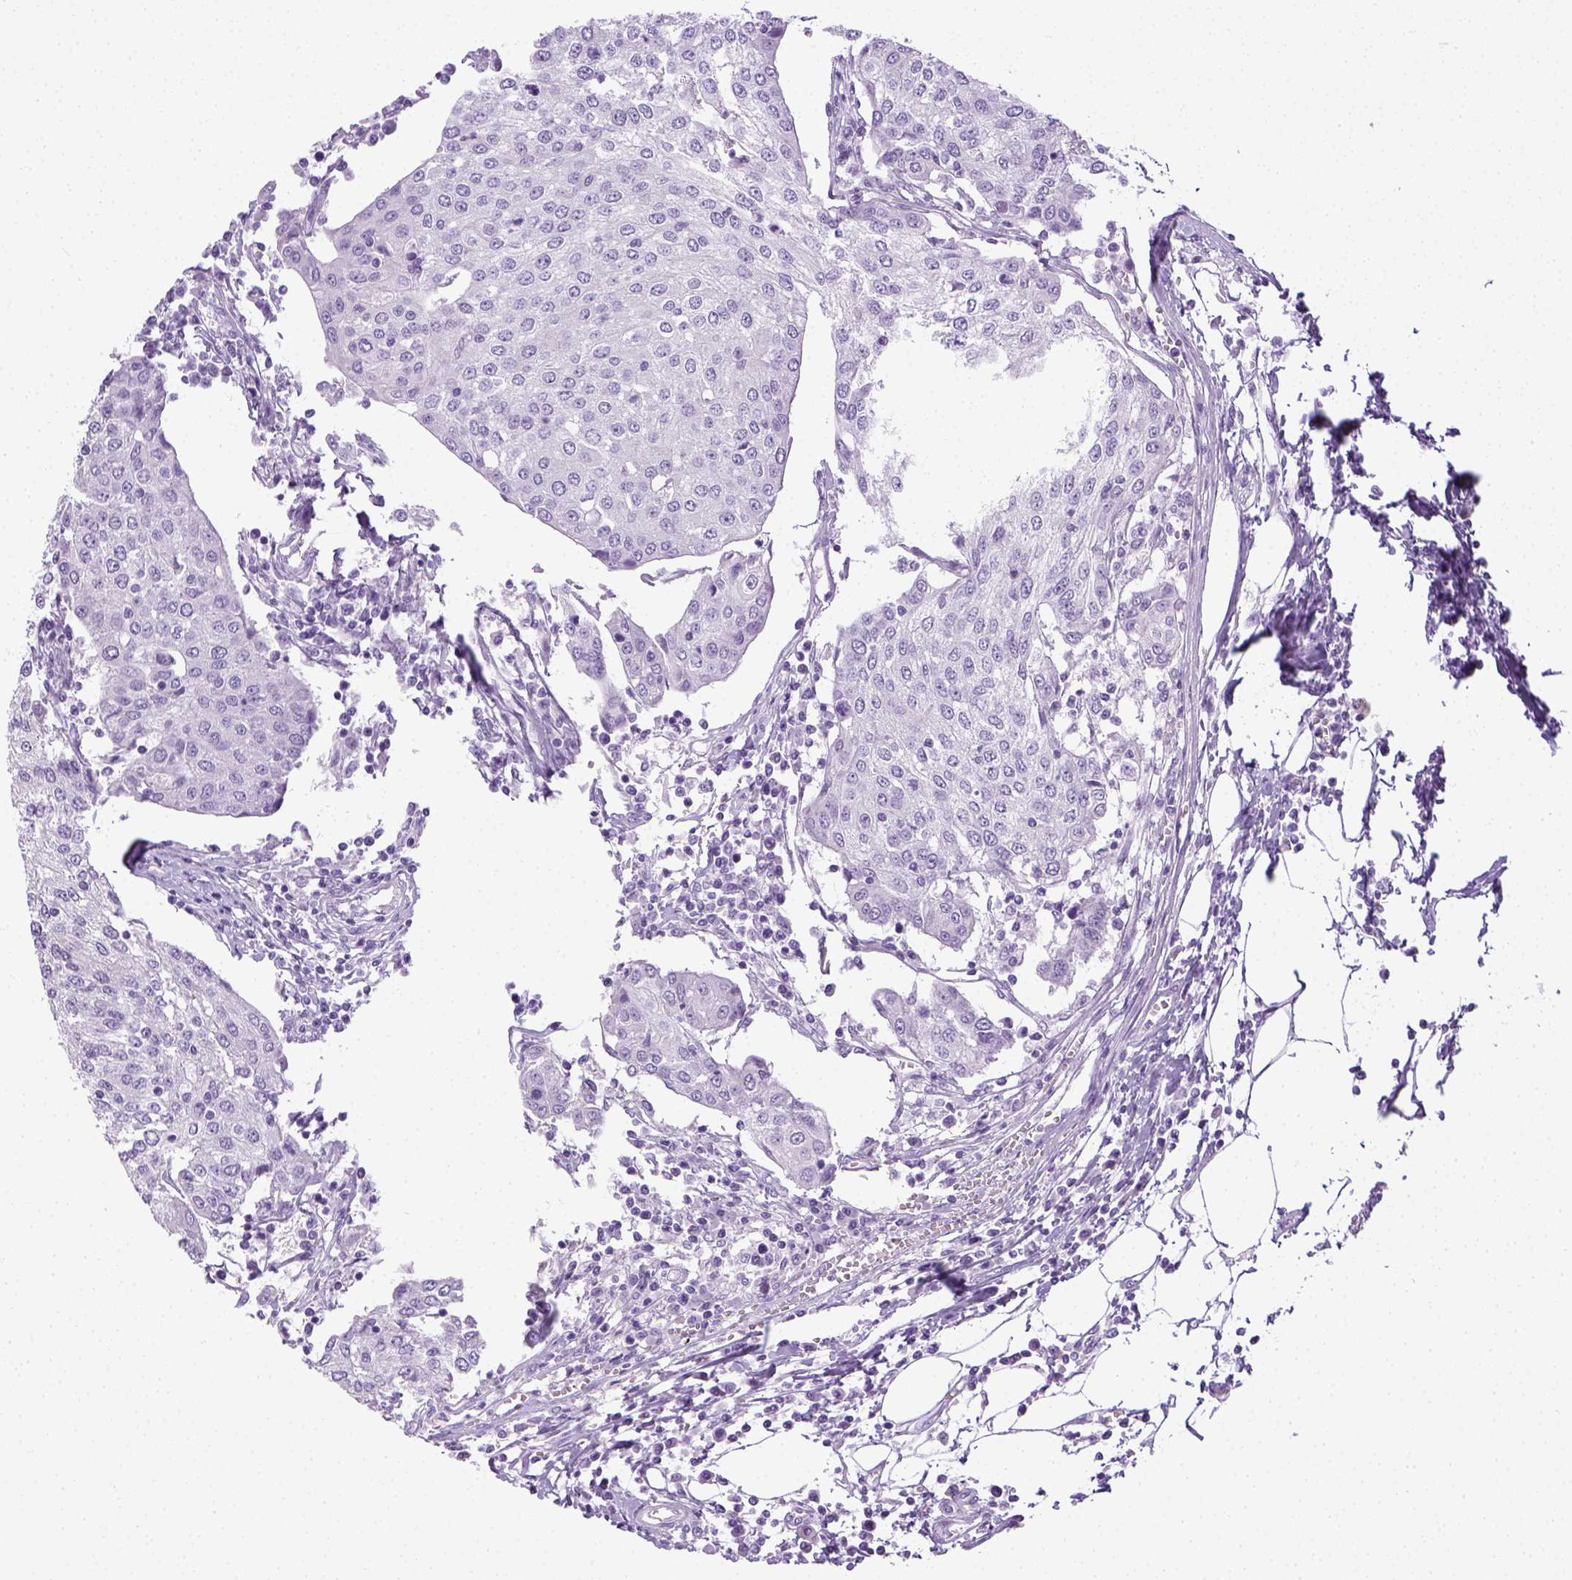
{"staining": {"intensity": "negative", "quantity": "none", "location": "none"}, "tissue": "urothelial cancer", "cell_type": "Tumor cells", "image_type": "cancer", "snomed": [{"axis": "morphology", "description": "Urothelial carcinoma, High grade"}, {"axis": "topography", "description": "Urinary bladder"}], "caption": "Immunohistochemistry of human urothelial cancer exhibits no expression in tumor cells. (DAB immunohistochemistry visualized using brightfield microscopy, high magnification).", "gene": "LGSN", "patient": {"sex": "female", "age": 85}}